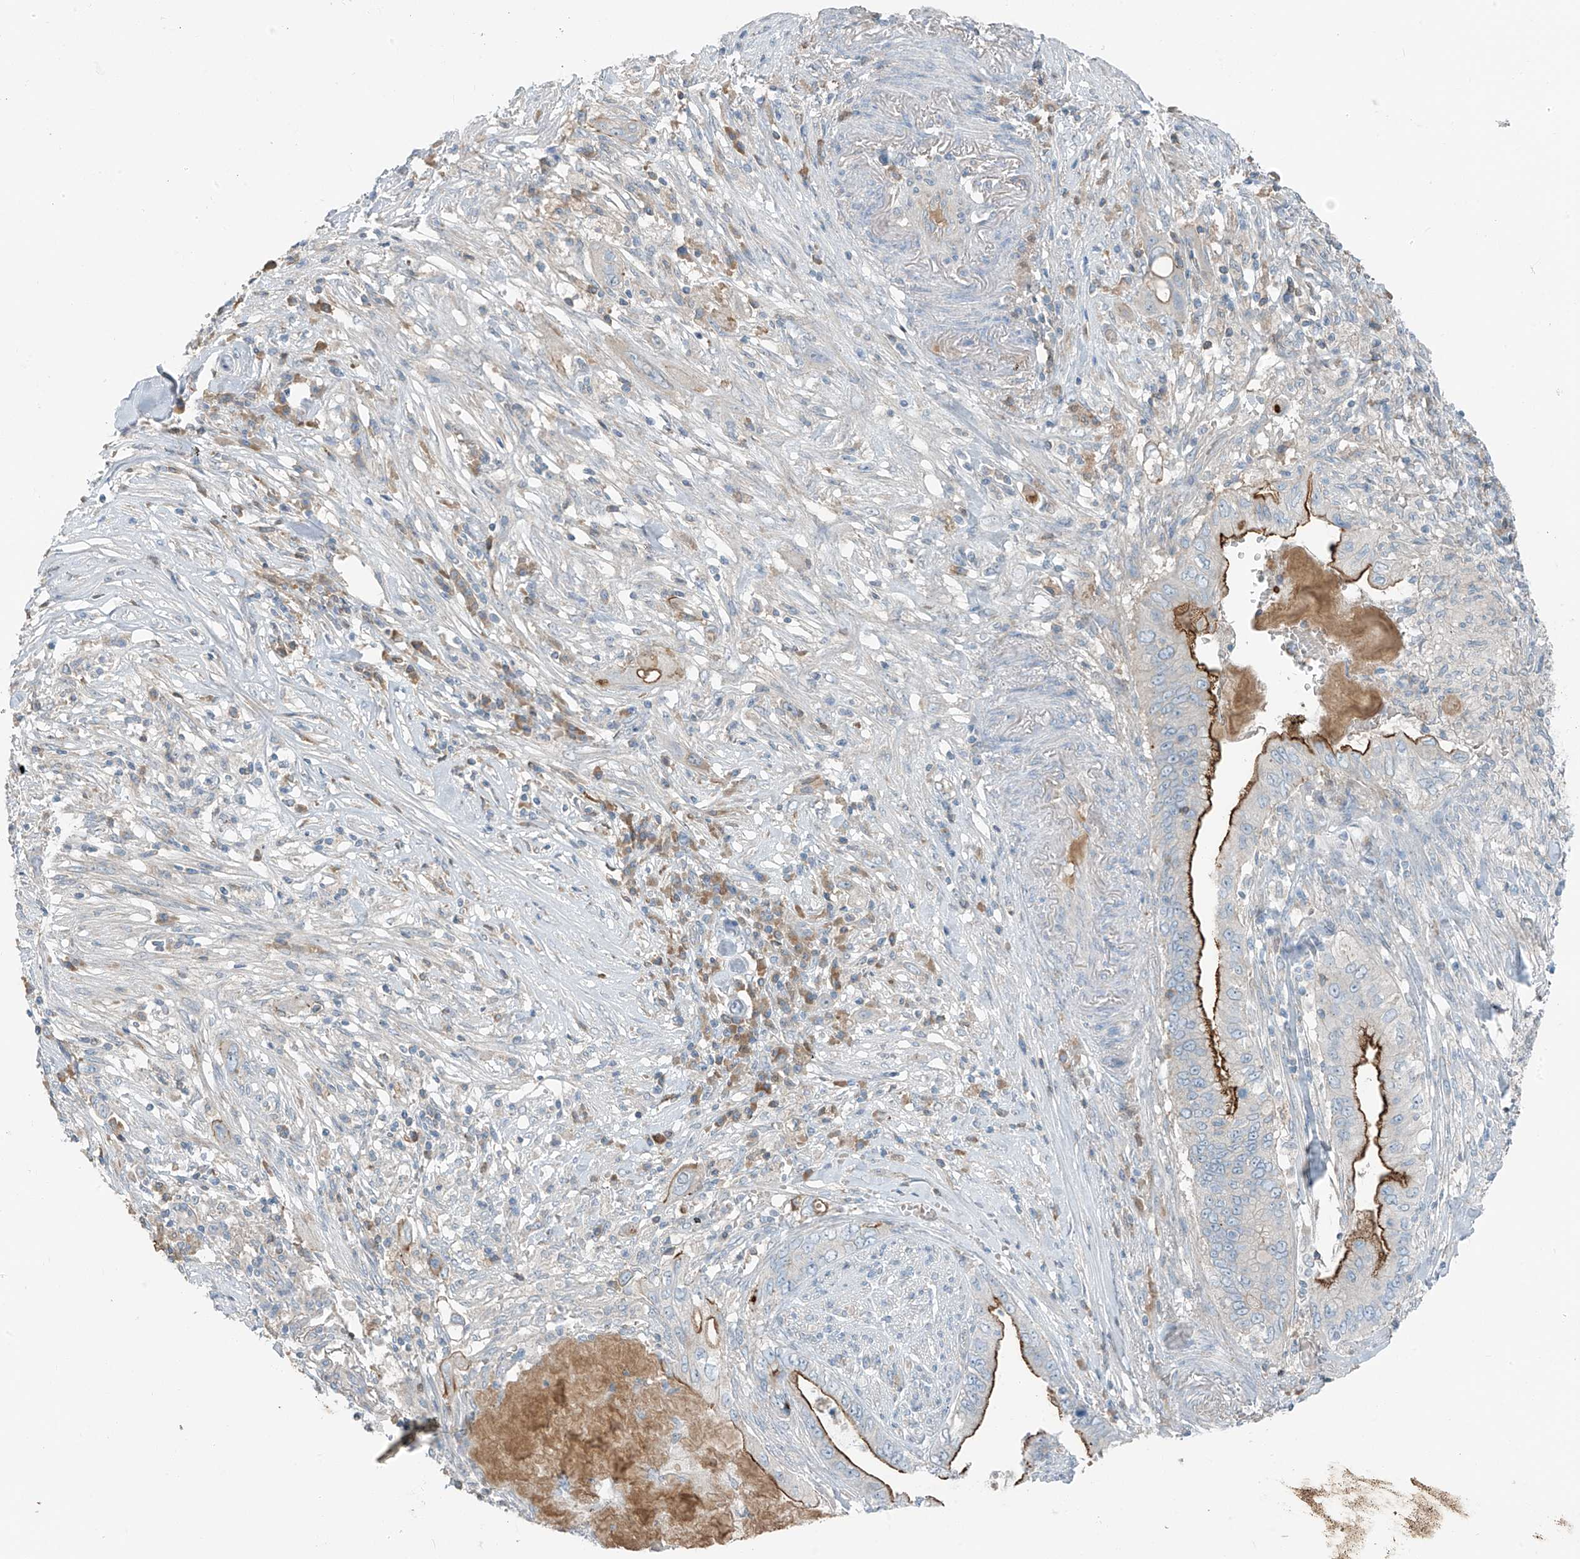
{"staining": {"intensity": "moderate", "quantity": ">75%", "location": "cytoplasmic/membranous"}, "tissue": "pancreatic cancer", "cell_type": "Tumor cells", "image_type": "cancer", "snomed": [{"axis": "morphology", "description": "Adenocarcinoma, NOS"}, {"axis": "topography", "description": "Pancreas"}], "caption": "Pancreatic adenocarcinoma stained for a protein displays moderate cytoplasmic/membranous positivity in tumor cells.", "gene": "FAM131C", "patient": {"sex": "female", "age": 73}}